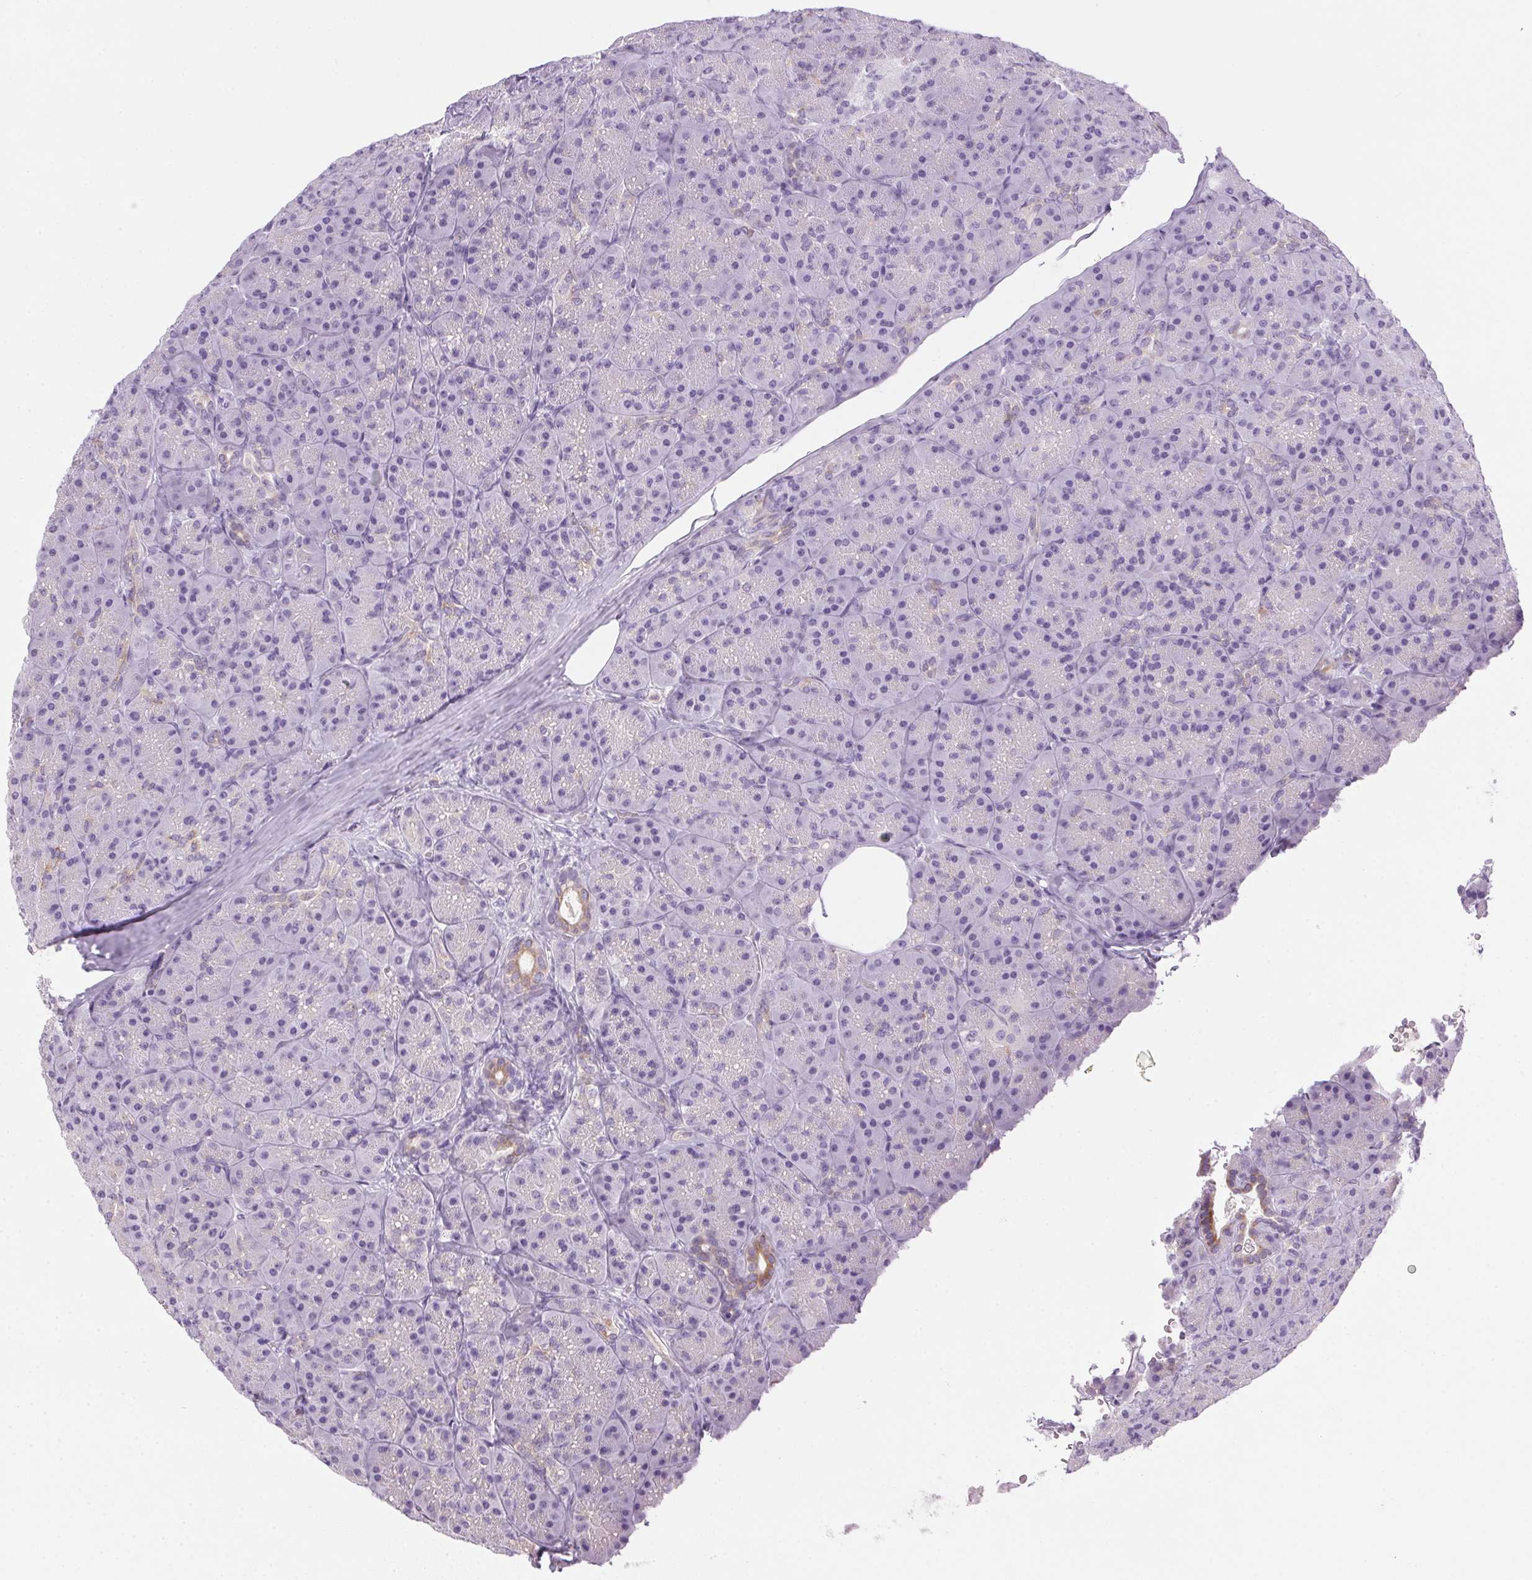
{"staining": {"intensity": "moderate", "quantity": "<25%", "location": "cytoplasmic/membranous"}, "tissue": "pancreas", "cell_type": "Exocrine glandular cells", "image_type": "normal", "snomed": [{"axis": "morphology", "description": "Normal tissue, NOS"}, {"axis": "topography", "description": "Pancreas"}], "caption": "High-magnification brightfield microscopy of normal pancreas stained with DAB (brown) and counterstained with hematoxylin (blue). exocrine glandular cells exhibit moderate cytoplasmic/membranous staining is present in approximately<25% of cells.", "gene": "POPDC2", "patient": {"sex": "male", "age": 57}}